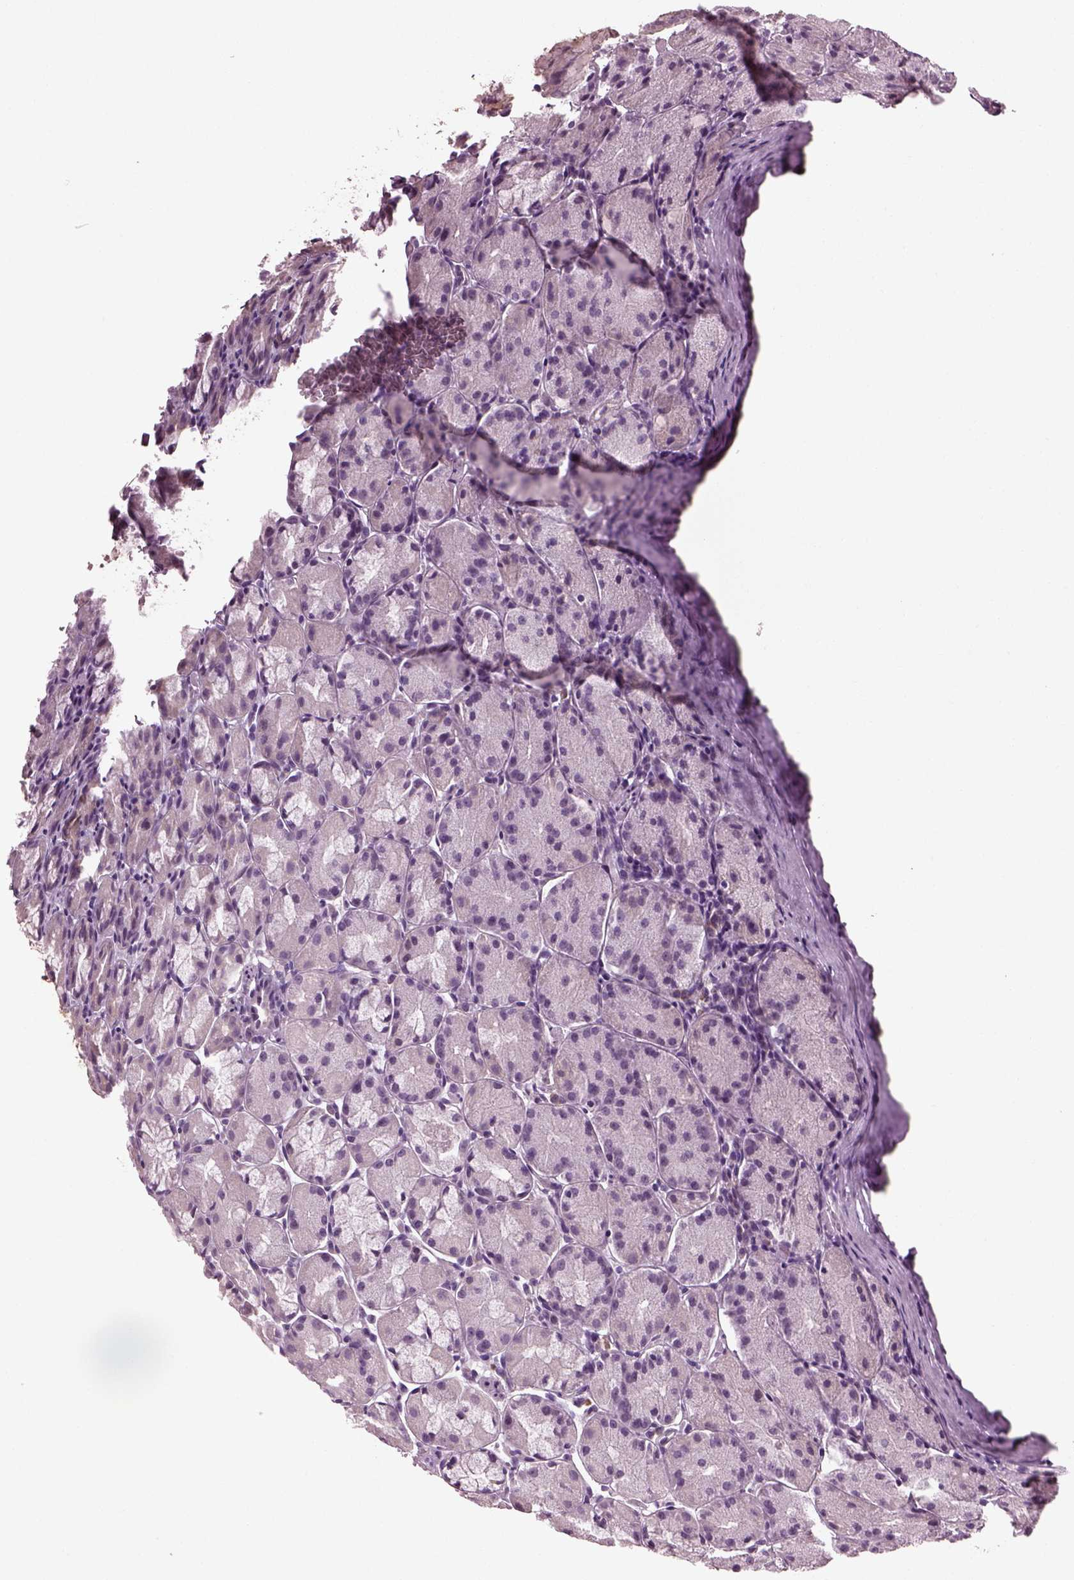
{"staining": {"intensity": "weak", "quantity": "<25%", "location": "cytoplasmic/membranous"}, "tissue": "stomach", "cell_type": "Glandular cells", "image_type": "normal", "snomed": [{"axis": "morphology", "description": "Normal tissue, NOS"}, {"axis": "topography", "description": "Stomach, upper"}], "caption": "A high-resolution image shows IHC staining of benign stomach, which exhibits no significant expression in glandular cells. (DAB immunohistochemistry (IHC) with hematoxylin counter stain).", "gene": "CABP5", "patient": {"sex": "male", "age": 47}}